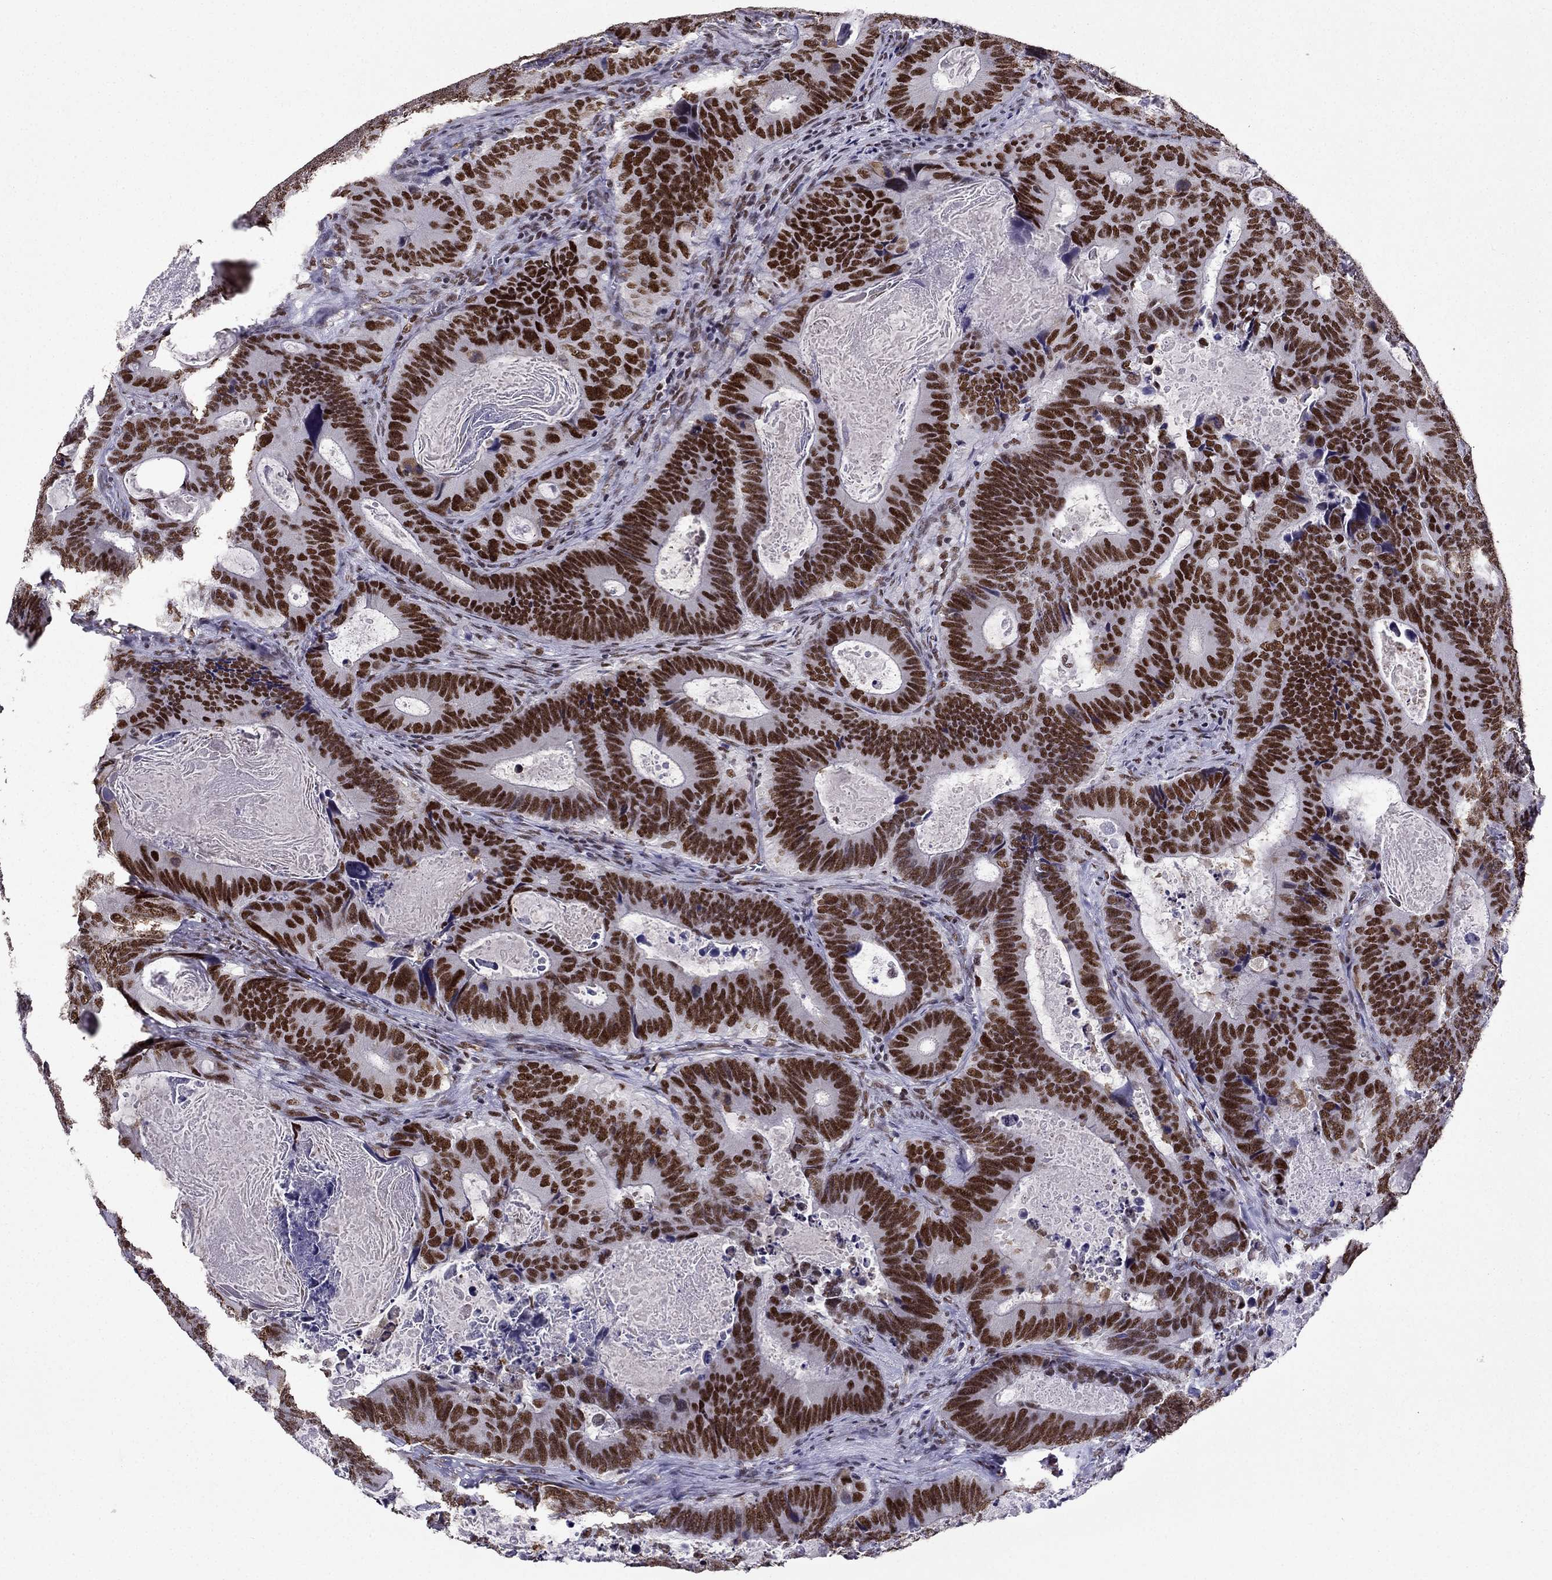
{"staining": {"intensity": "strong", "quantity": ">75%", "location": "nuclear"}, "tissue": "colorectal cancer", "cell_type": "Tumor cells", "image_type": "cancer", "snomed": [{"axis": "morphology", "description": "Adenocarcinoma, NOS"}, {"axis": "topography", "description": "Colon"}], "caption": "Immunohistochemical staining of human colorectal adenocarcinoma exhibits high levels of strong nuclear protein expression in approximately >75% of tumor cells.", "gene": "ZNF420", "patient": {"sex": "female", "age": 82}}